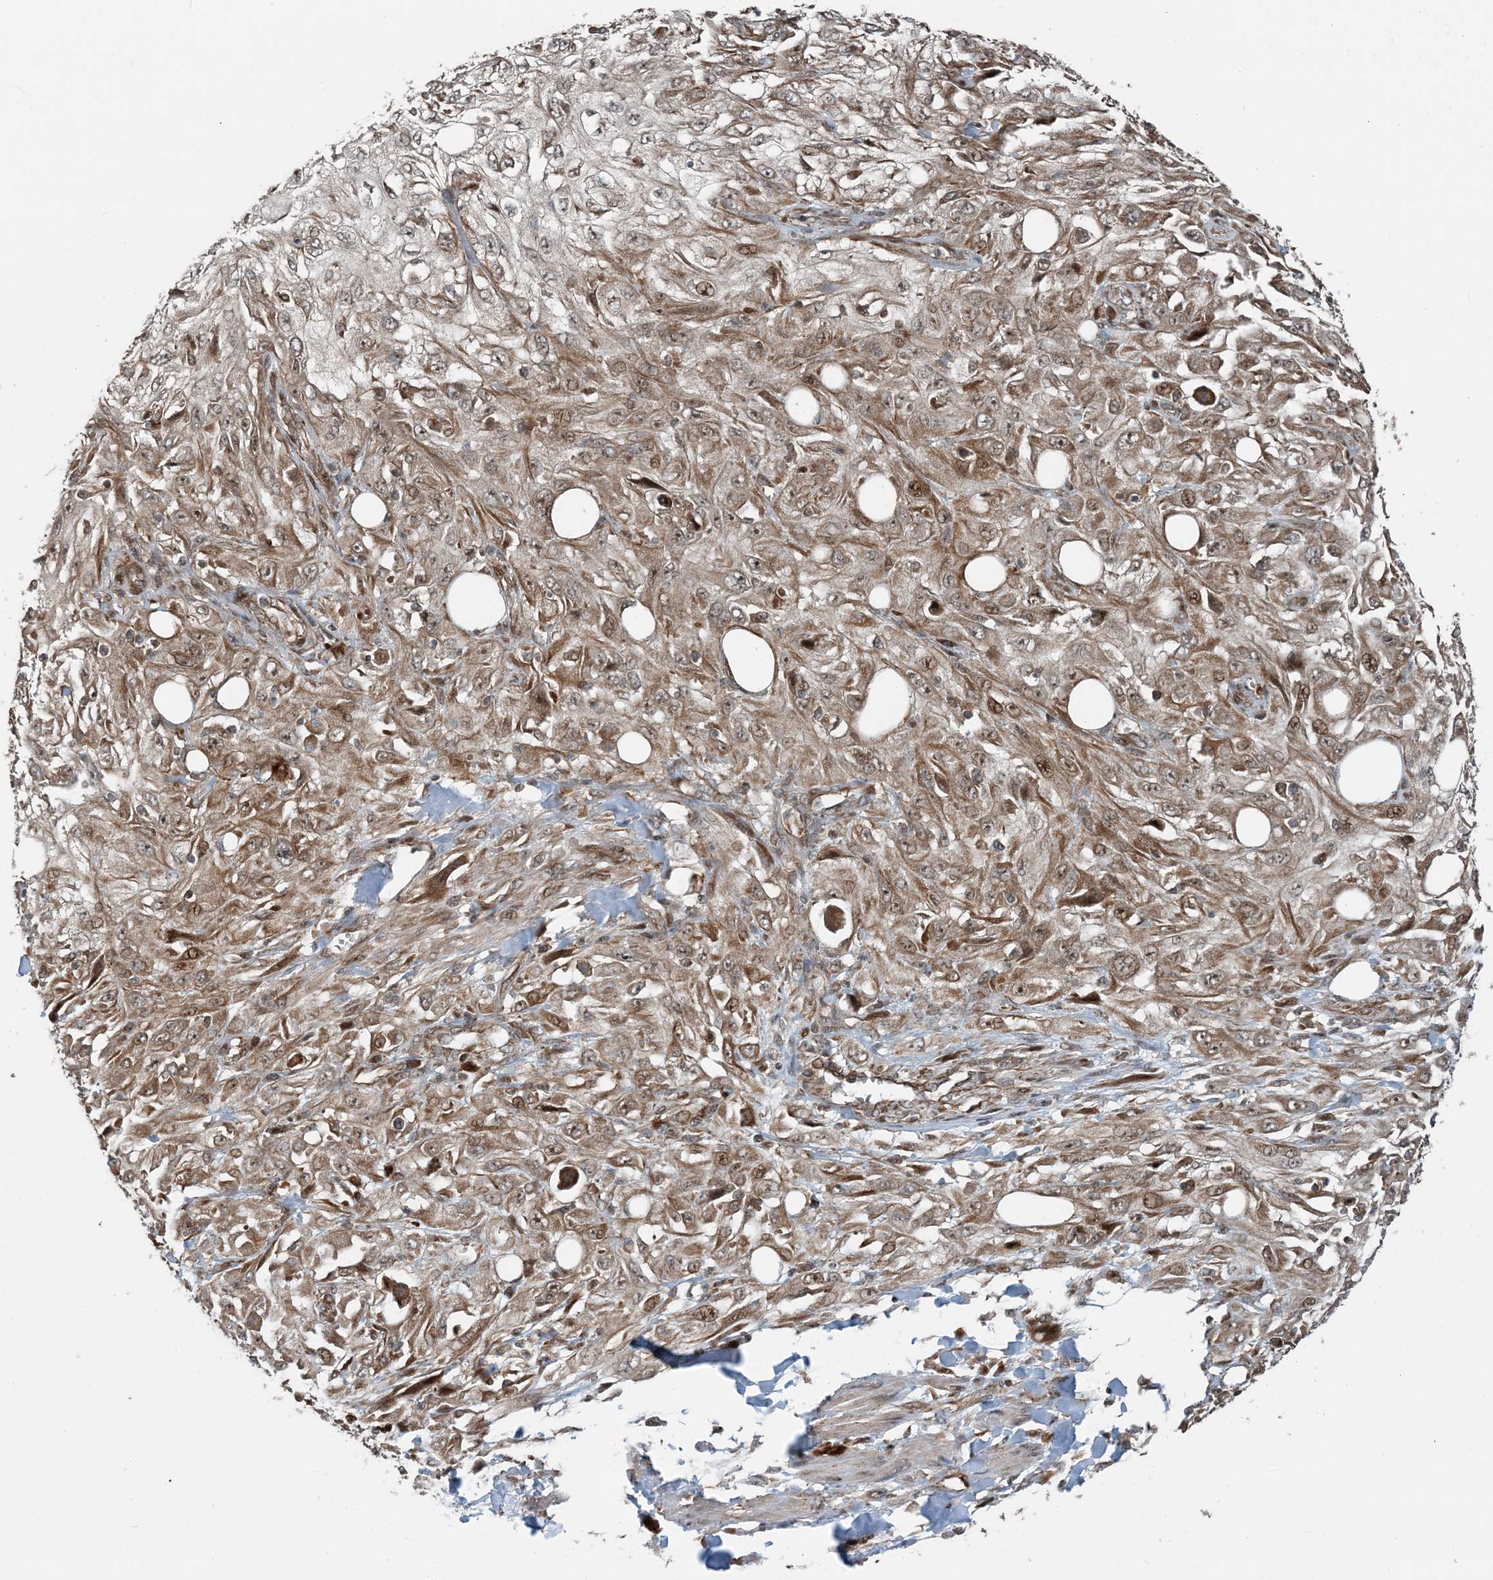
{"staining": {"intensity": "moderate", "quantity": "25%-75%", "location": "cytoplasmic/membranous,nuclear"}, "tissue": "skin cancer", "cell_type": "Tumor cells", "image_type": "cancer", "snomed": [{"axis": "morphology", "description": "Squamous cell carcinoma, NOS"}, {"axis": "topography", "description": "Skin"}], "caption": "This histopathology image shows immunohistochemistry staining of skin cancer (squamous cell carcinoma), with medium moderate cytoplasmic/membranous and nuclear expression in approximately 25%-75% of tumor cells.", "gene": "EDEM2", "patient": {"sex": "male", "age": 75}}